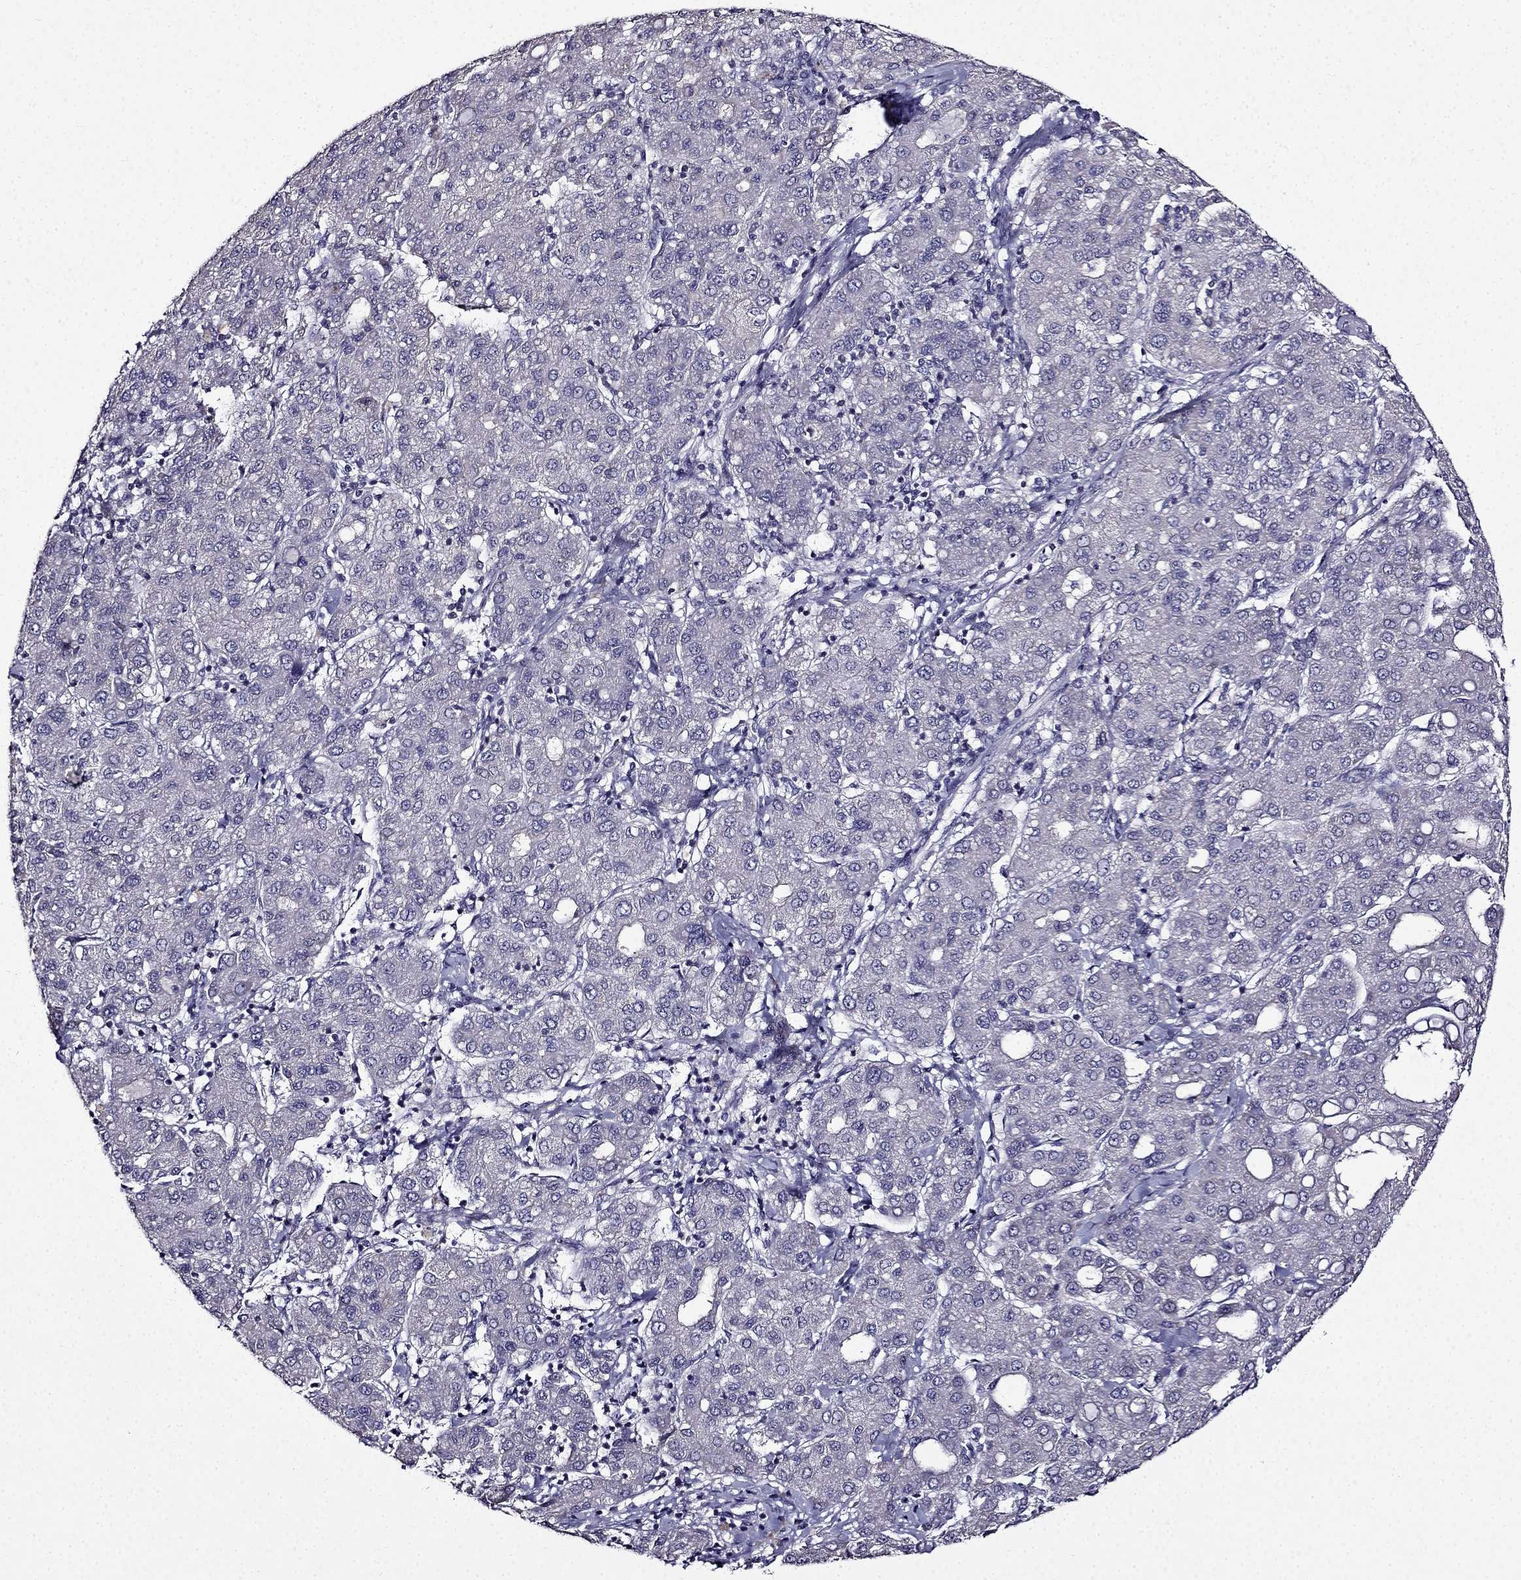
{"staining": {"intensity": "negative", "quantity": "none", "location": "none"}, "tissue": "liver cancer", "cell_type": "Tumor cells", "image_type": "cancer", "snomed": [{"axis": "morphology", "description": "Carcinoma, Hepatocellular, NOS"}, {"axis": "topography", "description": "Liver"}], "caption": "Immunohistochemistry (IHC) of human hepatocellular carcinoma (liver) displays no expression in tumor cells.", "gene": "TMEM266", "patient": {"sex": "male", "age": 65}}